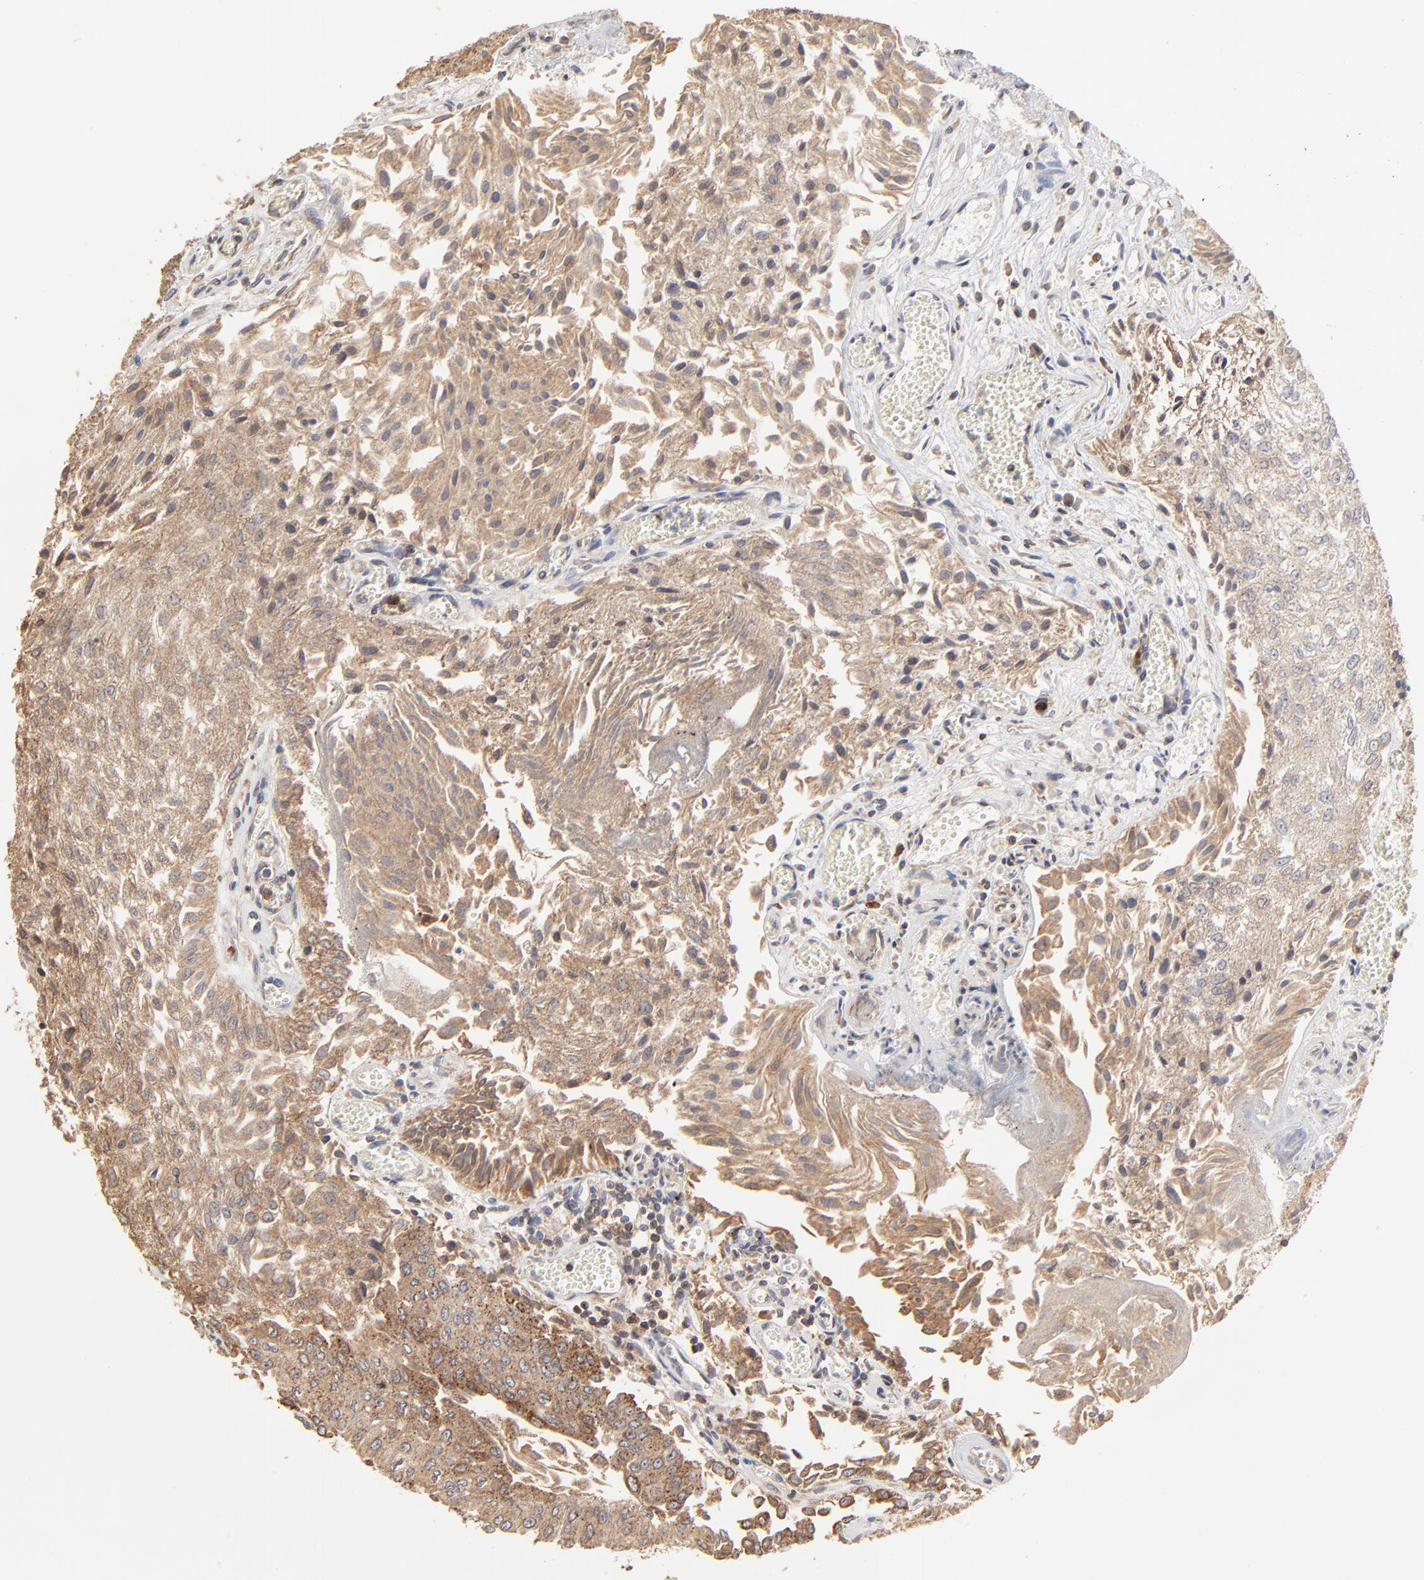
{"staining": {"intensity": "moderate", "quantity": ">75%", "location": "cytoplasmic/membranous"}, "tissue": "urothelial cancer", "cell_type": "Tumor cells", "image_type": "cancer", "snomed": [{"axis": "morphology", "description": "Urothelial carcinoma, Low grade"}, {"axis": "topography", "description": "Urinary bladder"}], "caption": "A brown stain highlights moderate cytoplasmic/membranous positivity of a protein in human urothelial carcinoma (low-grade) tumor cells. (DAB (3,3'-diaminobenzidine) IHC with brightfield microscopy, high magnification).", "gene": "RNF213", "patient": {"sex": "male", "age": 86}}